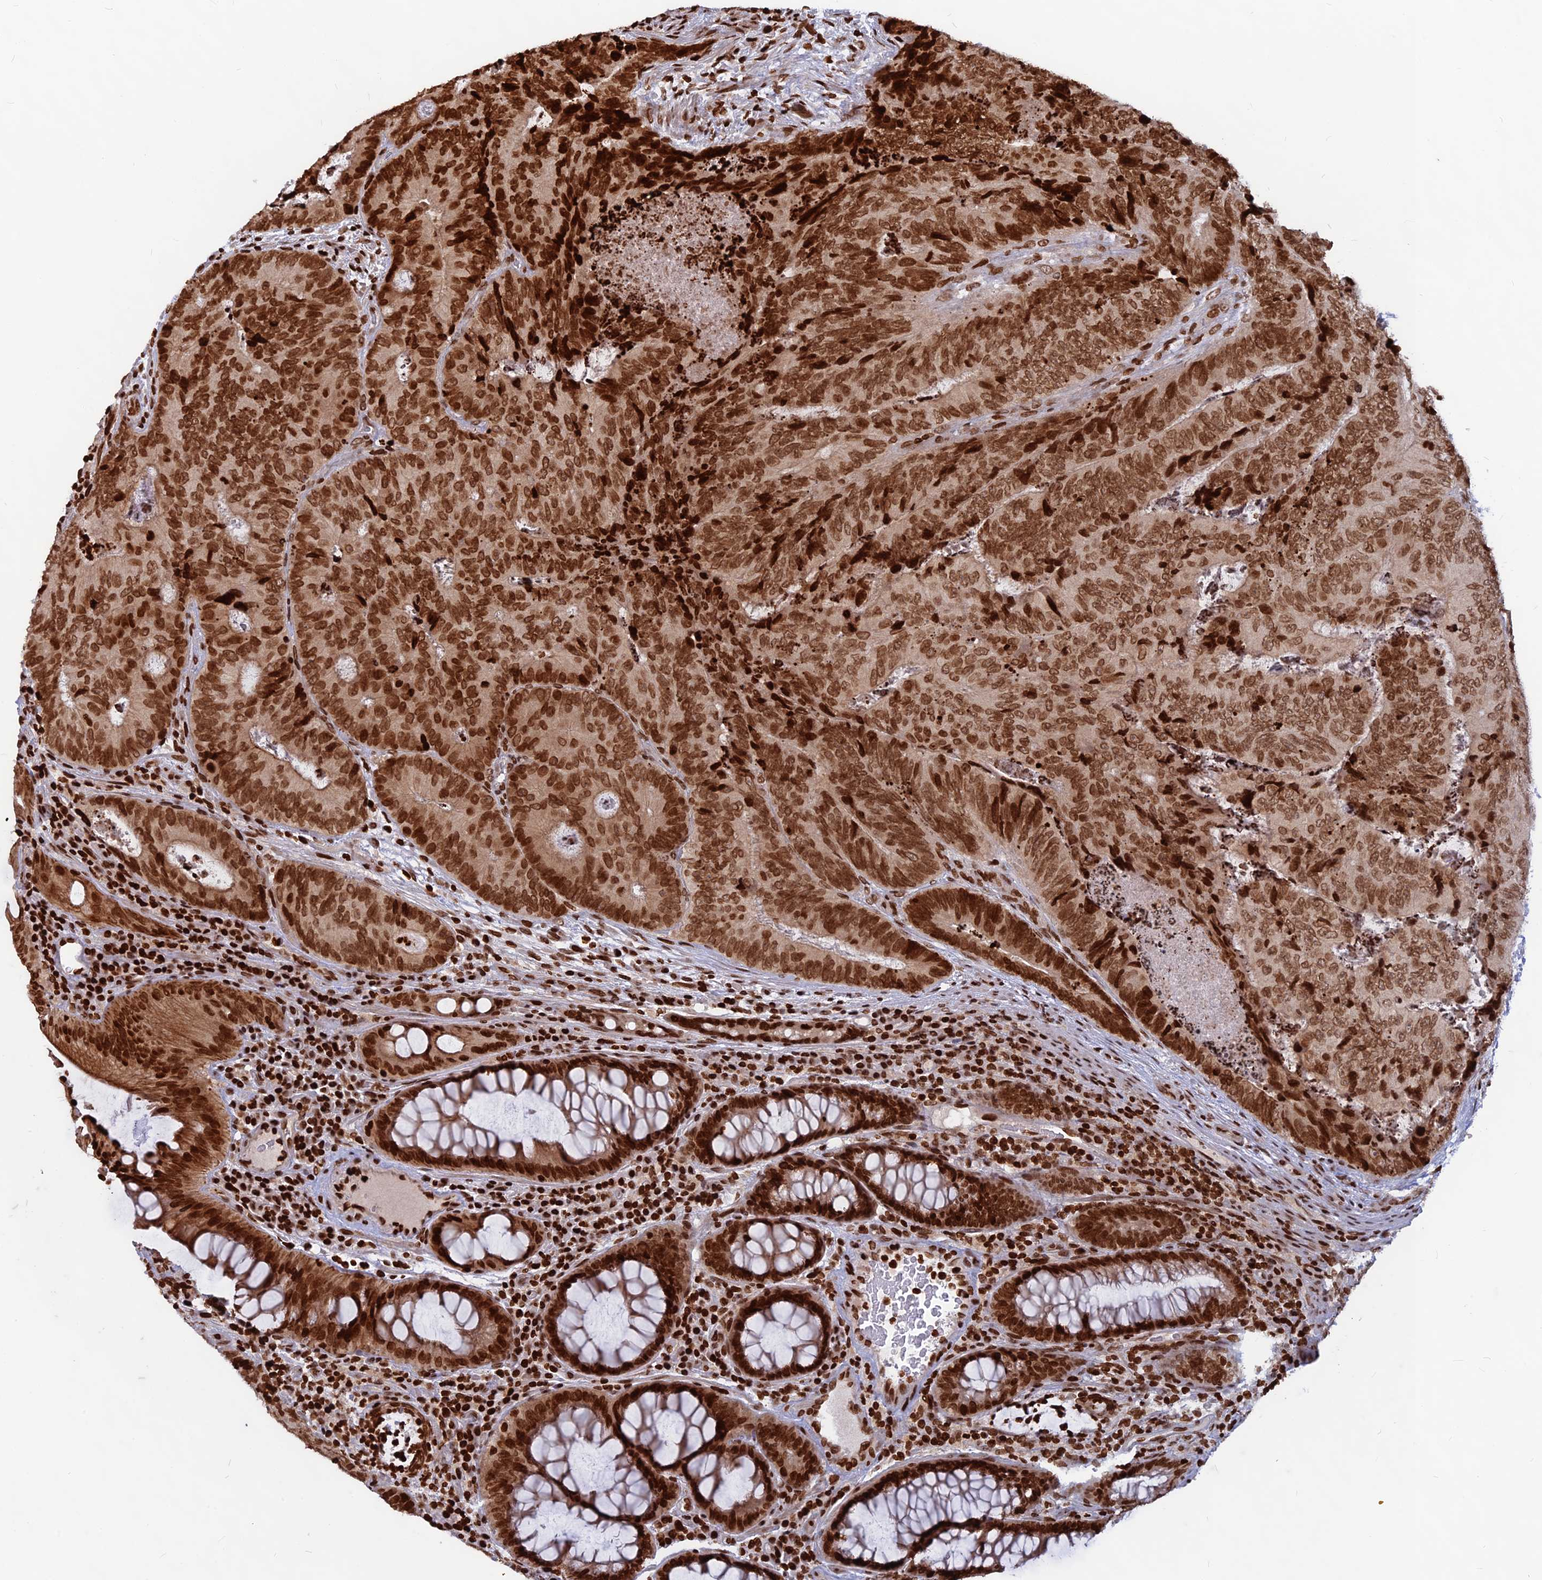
{"staining": {"intensity": "strong", "quantity": ">75%", "location": "nuclear"}, "tissue": "colorectal cancer", "cell_type": "Tumor cells", "image_type": "cancer", "snomed": [{"axis": "morphology", "description": "Adenocarcinoma, NOS"}, {"axis": "topography", "description": "Colon"}], "caption": "Human colorectal adenocarcinoma stained with a protein marker displays strong staining in tumor cells.", "gene": "TET2", "patient": {"sex": "female", "age": 67}}